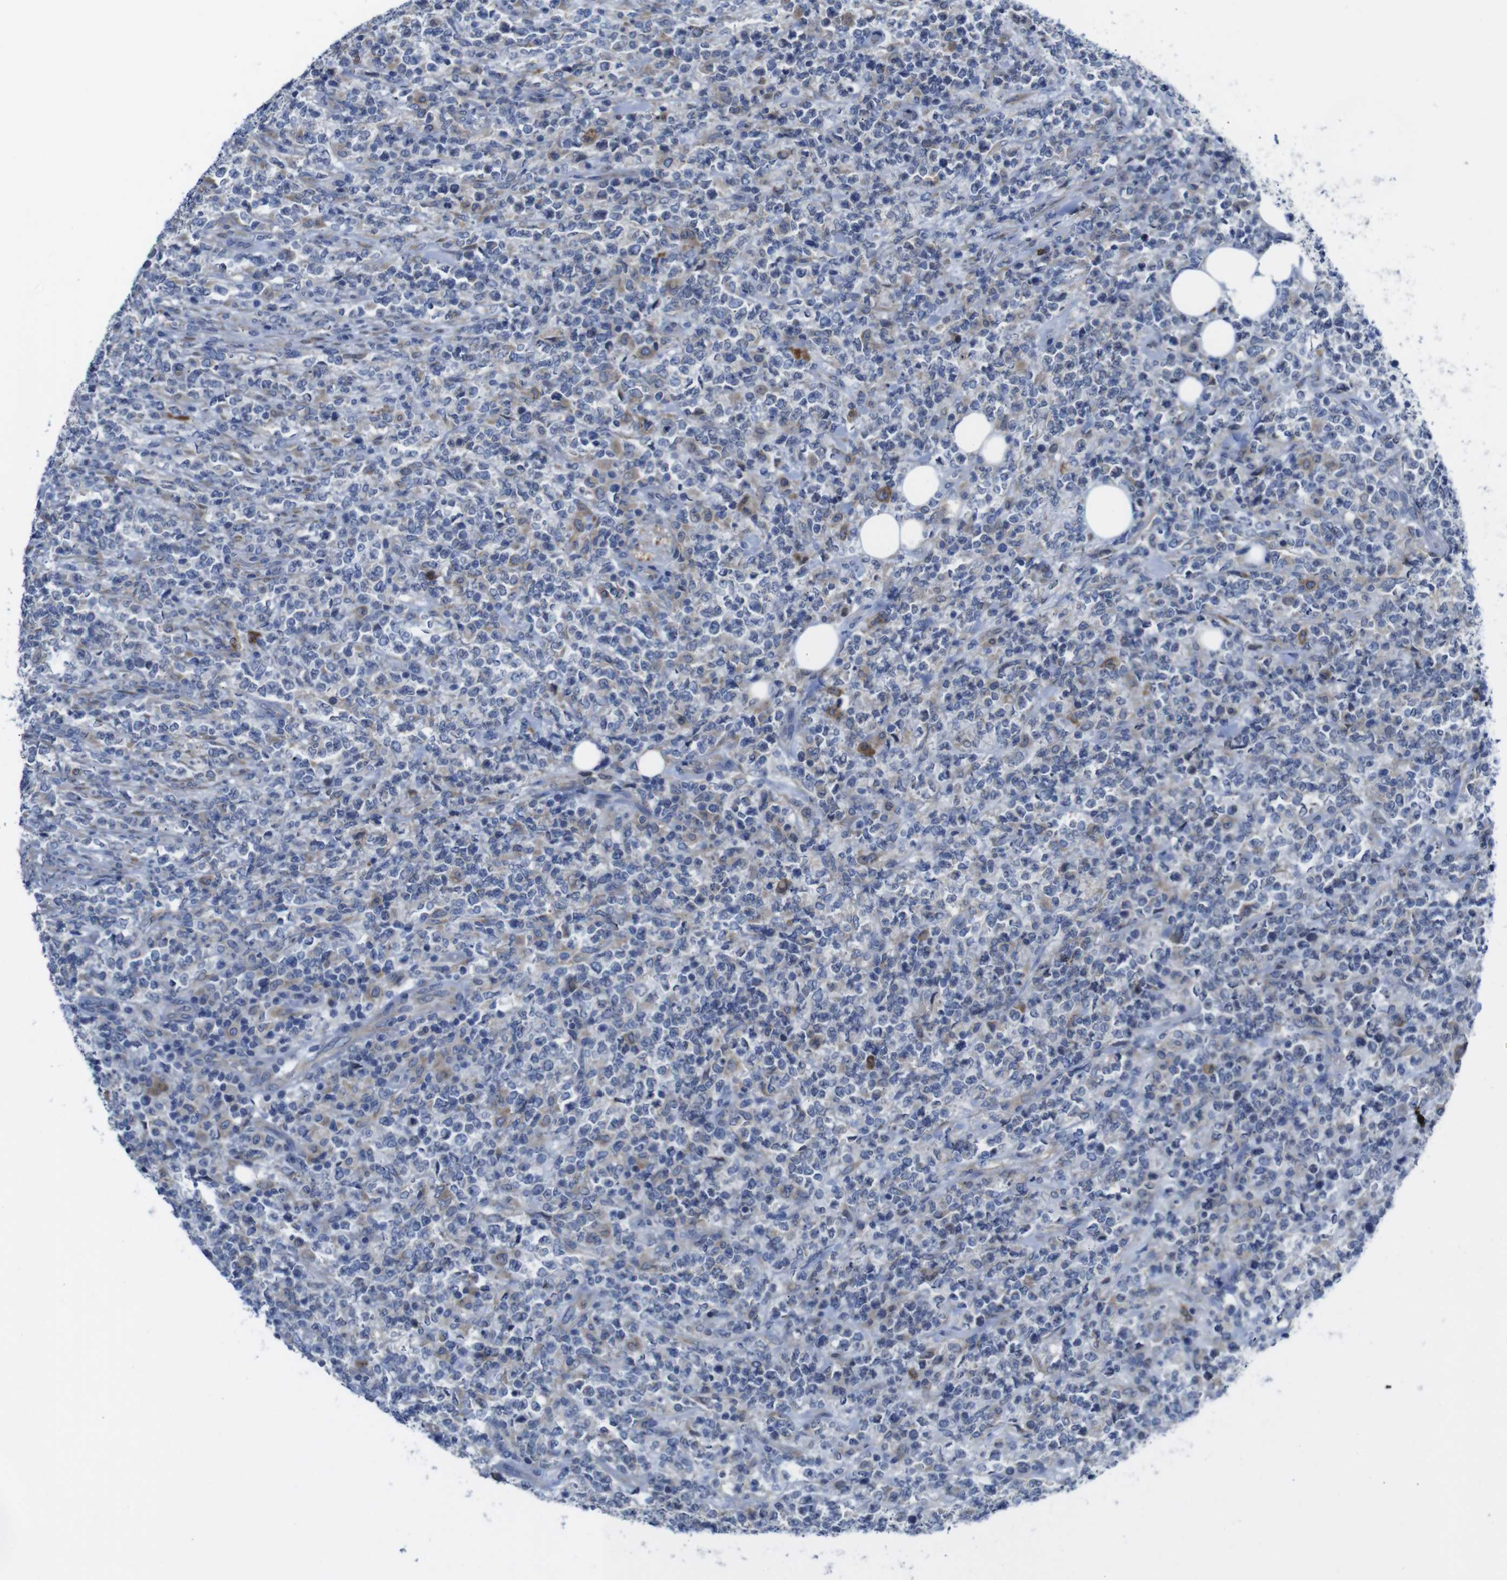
{"staining": {"intensity": "weak", "quantity": "<25%", "location": "cytoplasmic/membranous"}, "tissue": "lymphoma", "cell_type": "Tumor cells", "image_type": "cancer", "snomed": [{"axis": "morphology", "description": "Malignant lymphoma, non-Hodgkin's type, High grade"}, {"axis": "topography", "description": "Soft tissue"}], "caption": "Tumor cells show no significant staining in lymphoma. The staining was performed using DAB to visualize the protein expression in brown, while the nuclei were stained in blue with hematoxylin (Magnification: 20x).", "gene": "DDRGK1", "patient": {"sex": "male", "age": 18}}